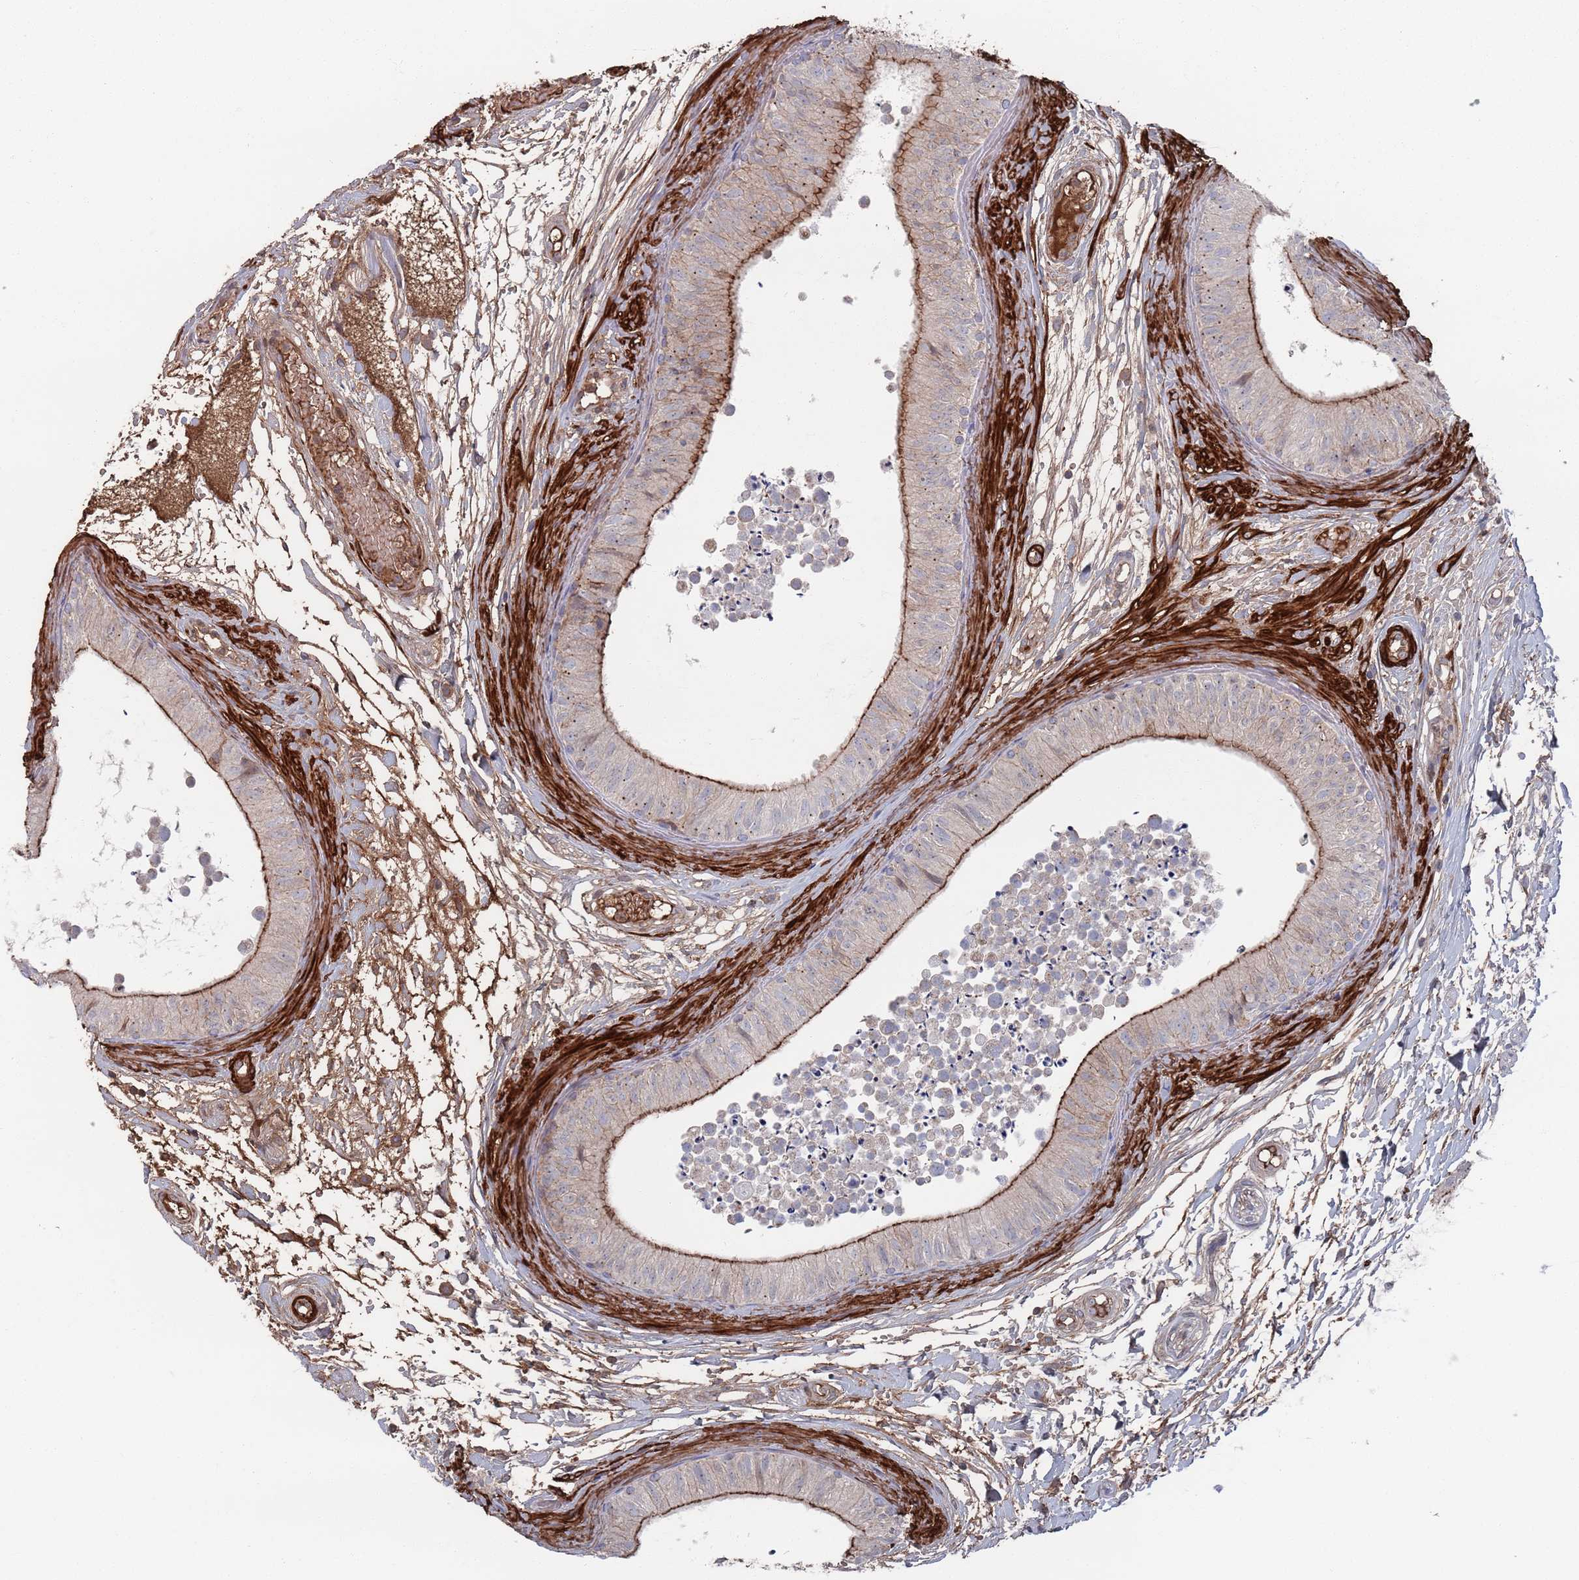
{"staining": {"intensity": "moderate", "quantity": "<25%", "location": "cytoplasmic/membranous"}, "tissue": "epididymis", "cell_type": "Glandular cells", "image_type": "normal", "snomed": [{"axis": "morphology", "description": "Normal tissue, NOS"}, {"axis": "topography", "description": "Epididymis"}], "caption": "Moderate cytoplasmic/membranous protein staining is identified in approximately <25% of glandular cells in epididymis.", "gene": "PLEKHA4", "patient": {"sex": "male", "age": 15}}